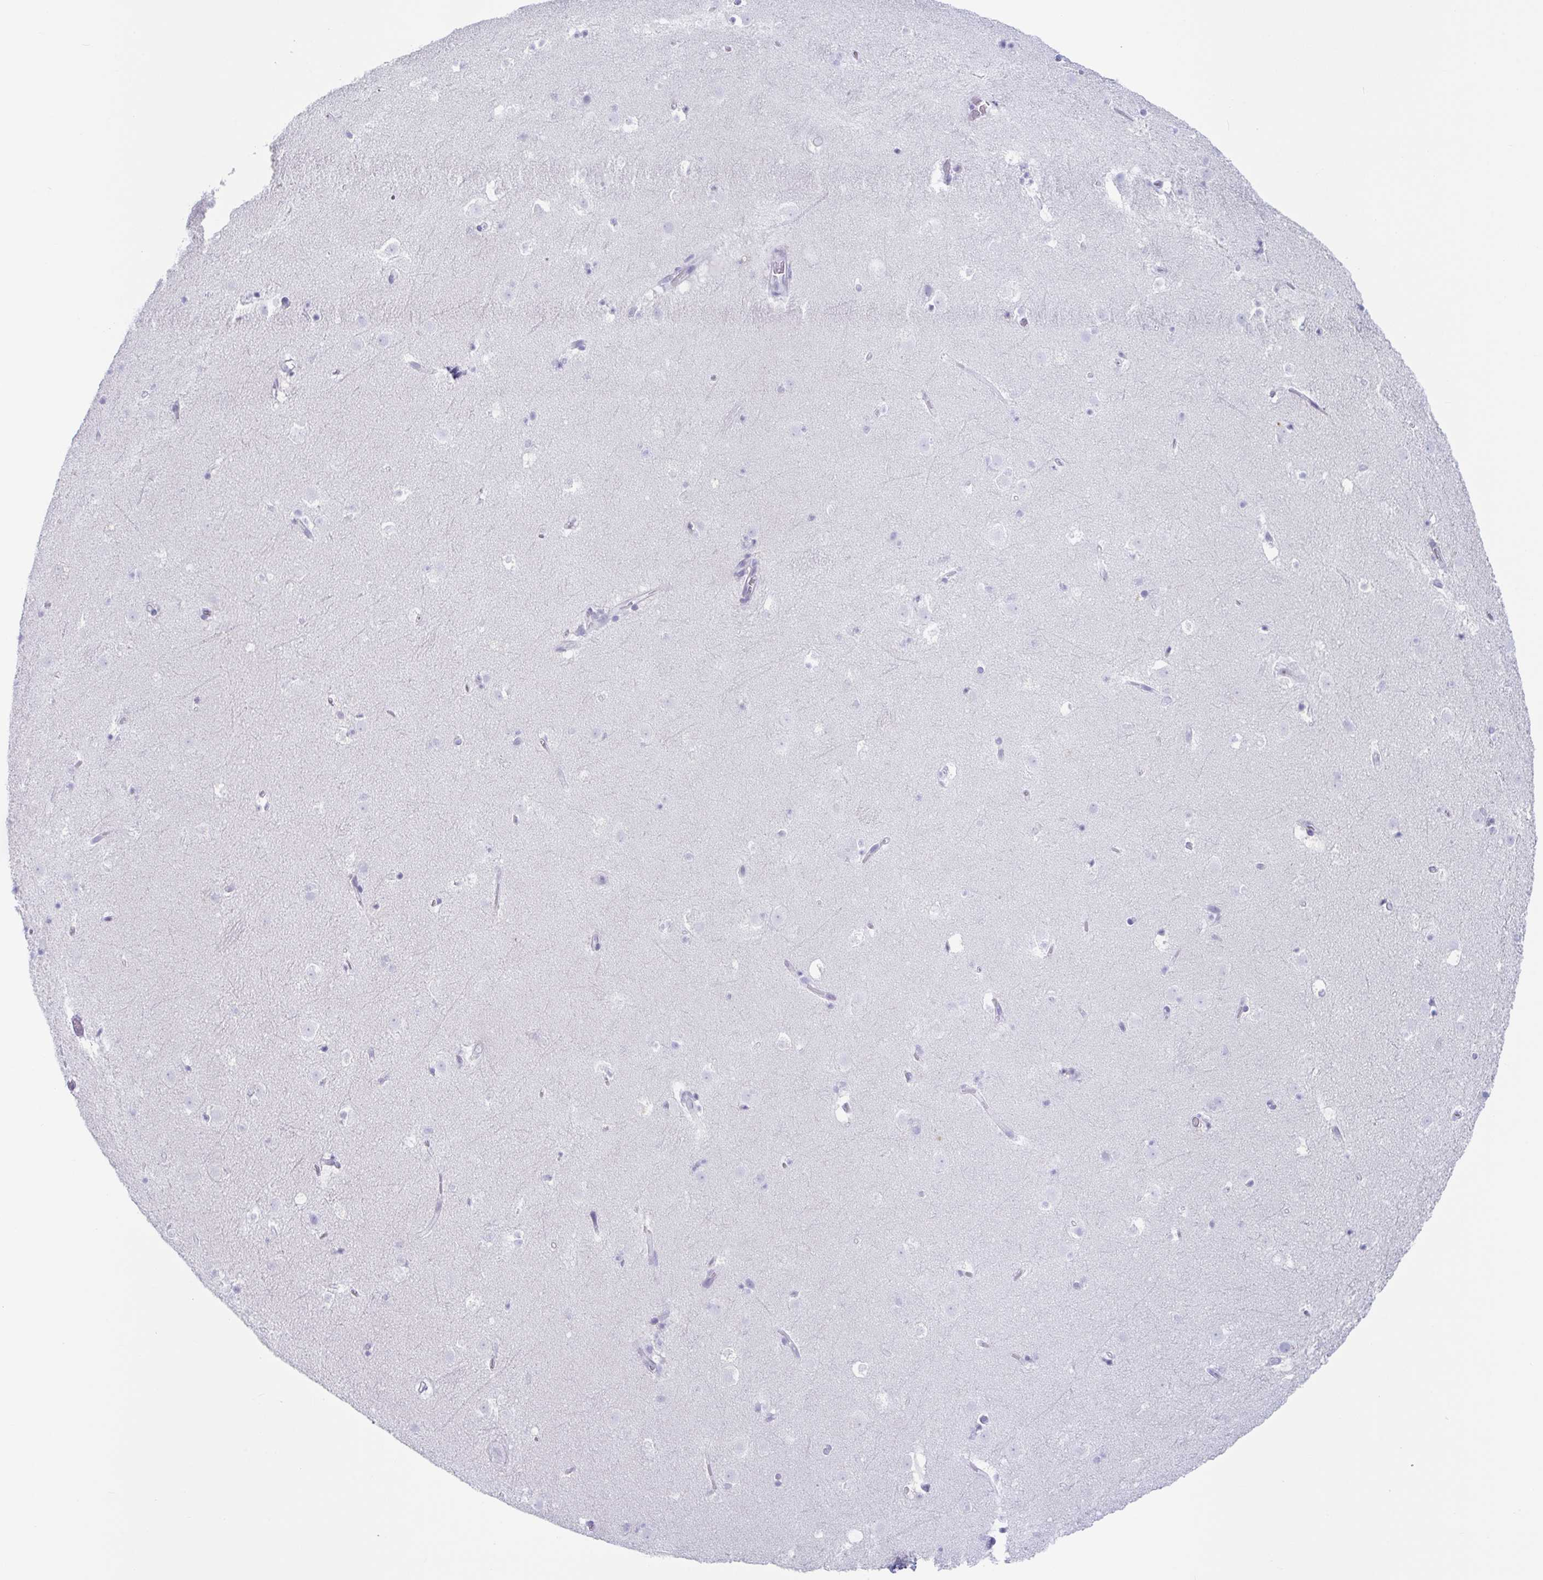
{"staining": {"intensity": "negative", "quantity": "none", "location": "none"}, "tissue": "caudate", "cell_type": "Glial cells", "image_type": "normal", "snomed": [{"axis": "morphology", "description": "Normal tissue, NOS"}, {"axis": "topography", "description": "Lateral ventricle wall"}], "caption": "The histopathology image shows no significant expression in glial cells of caudate. (Immunohistochemistry (ihc), brightfield microscopy, high magnification).", "gene": "CYP4F11", "patient": {"sex": "male", "age": 37}}